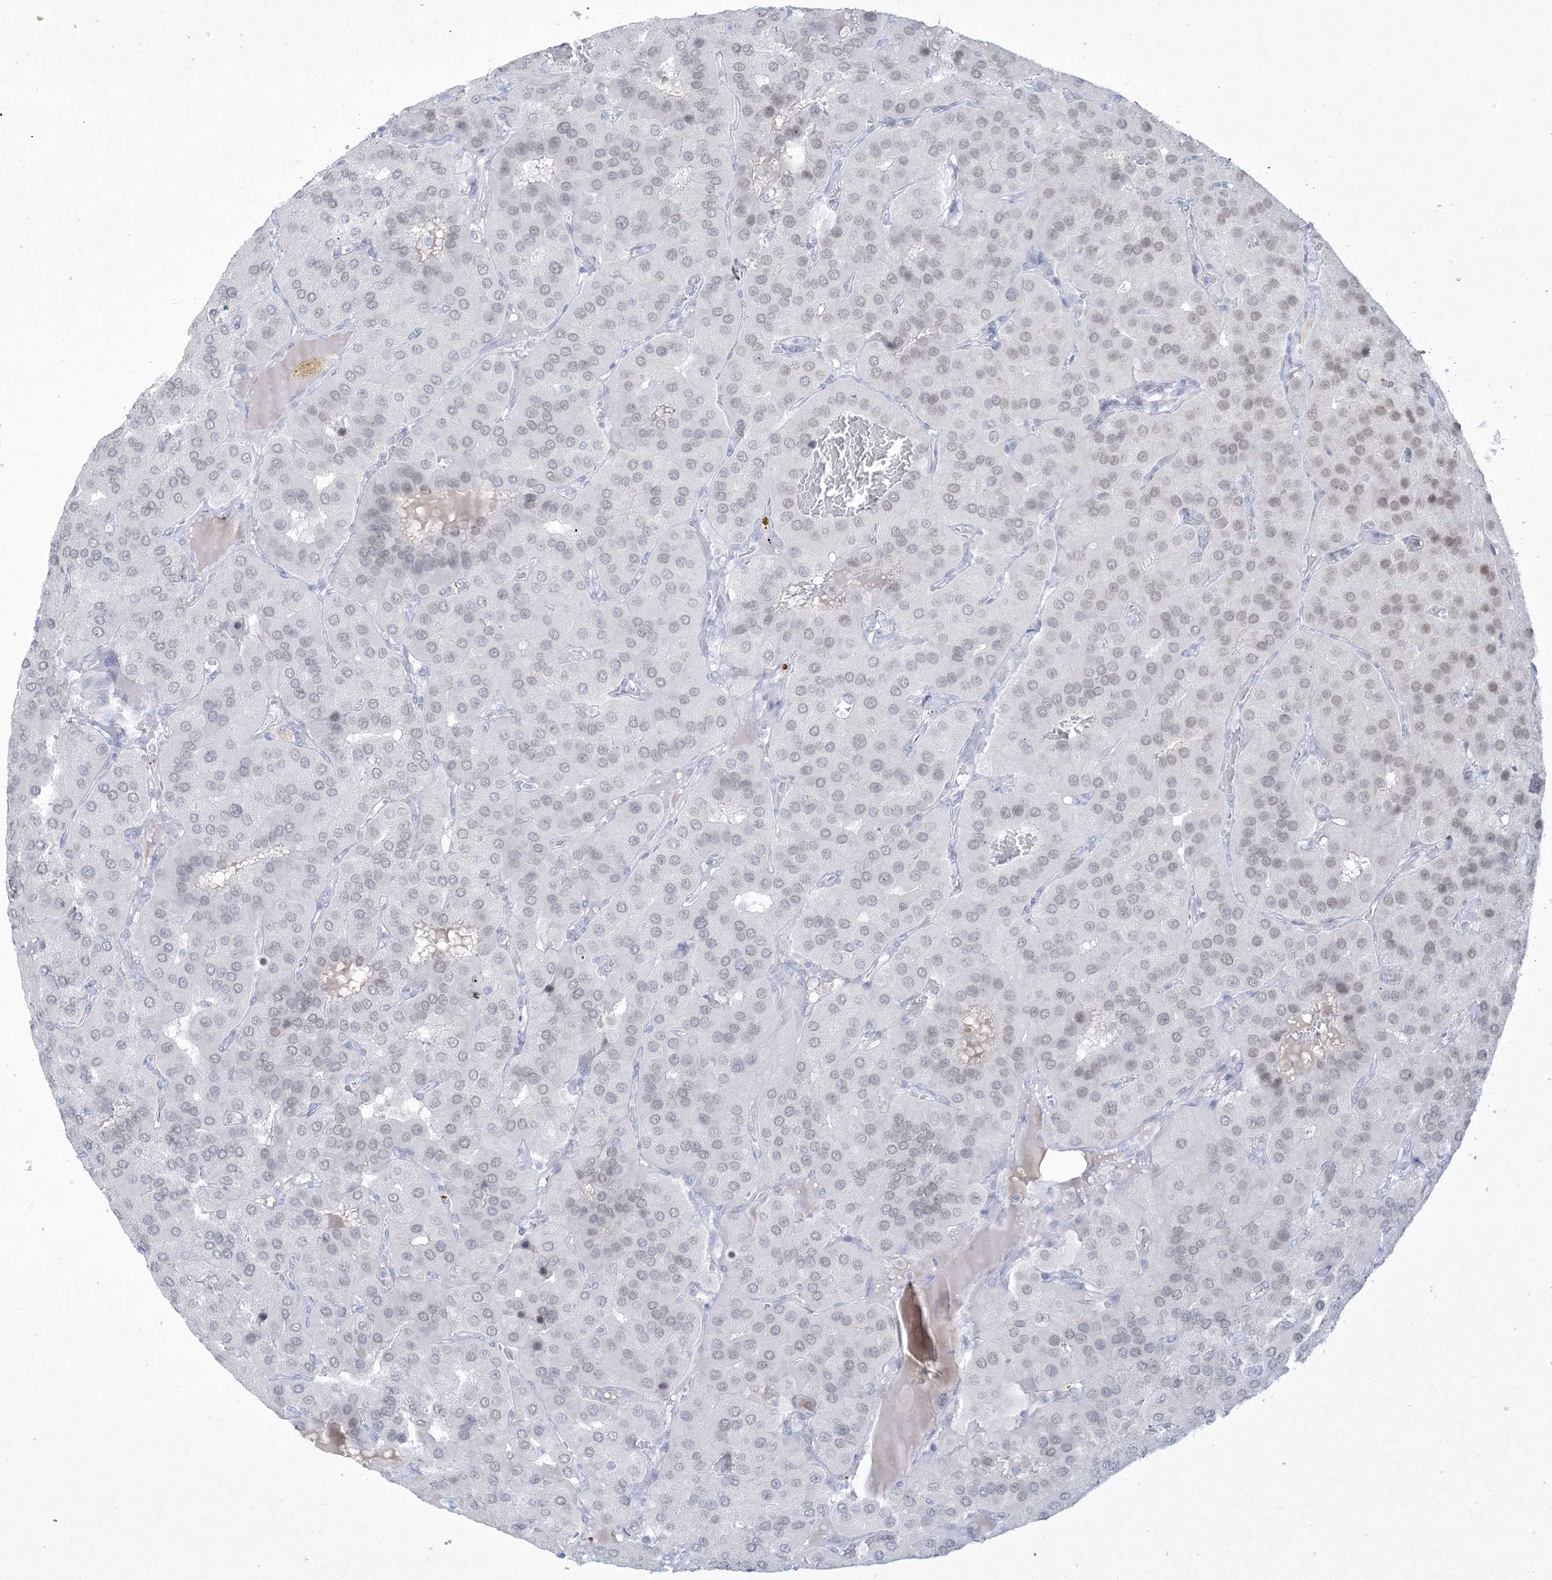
{"staining": {"intensity": "weak", "quantity": "<25%", "location": "nuclear"}, "tissue": "parathyroid gland", "cell_type": "Glandular cells", "image_type": "normal", "snomed": [{"axis": "morphology", "description": "Normal tissue, NOS"}, {"axis": "morphology", "description": "Adenoma, NOS"}, {"axis": "topography", "description": "Parathyroid gland"}], "caption": "This is a image of immunohistochemistry staining of normal parathyroid gland, which shows no positivity in glandular cells.", "gene": "HOMEZ", "patient": {"sex": "female", "age": 86}}